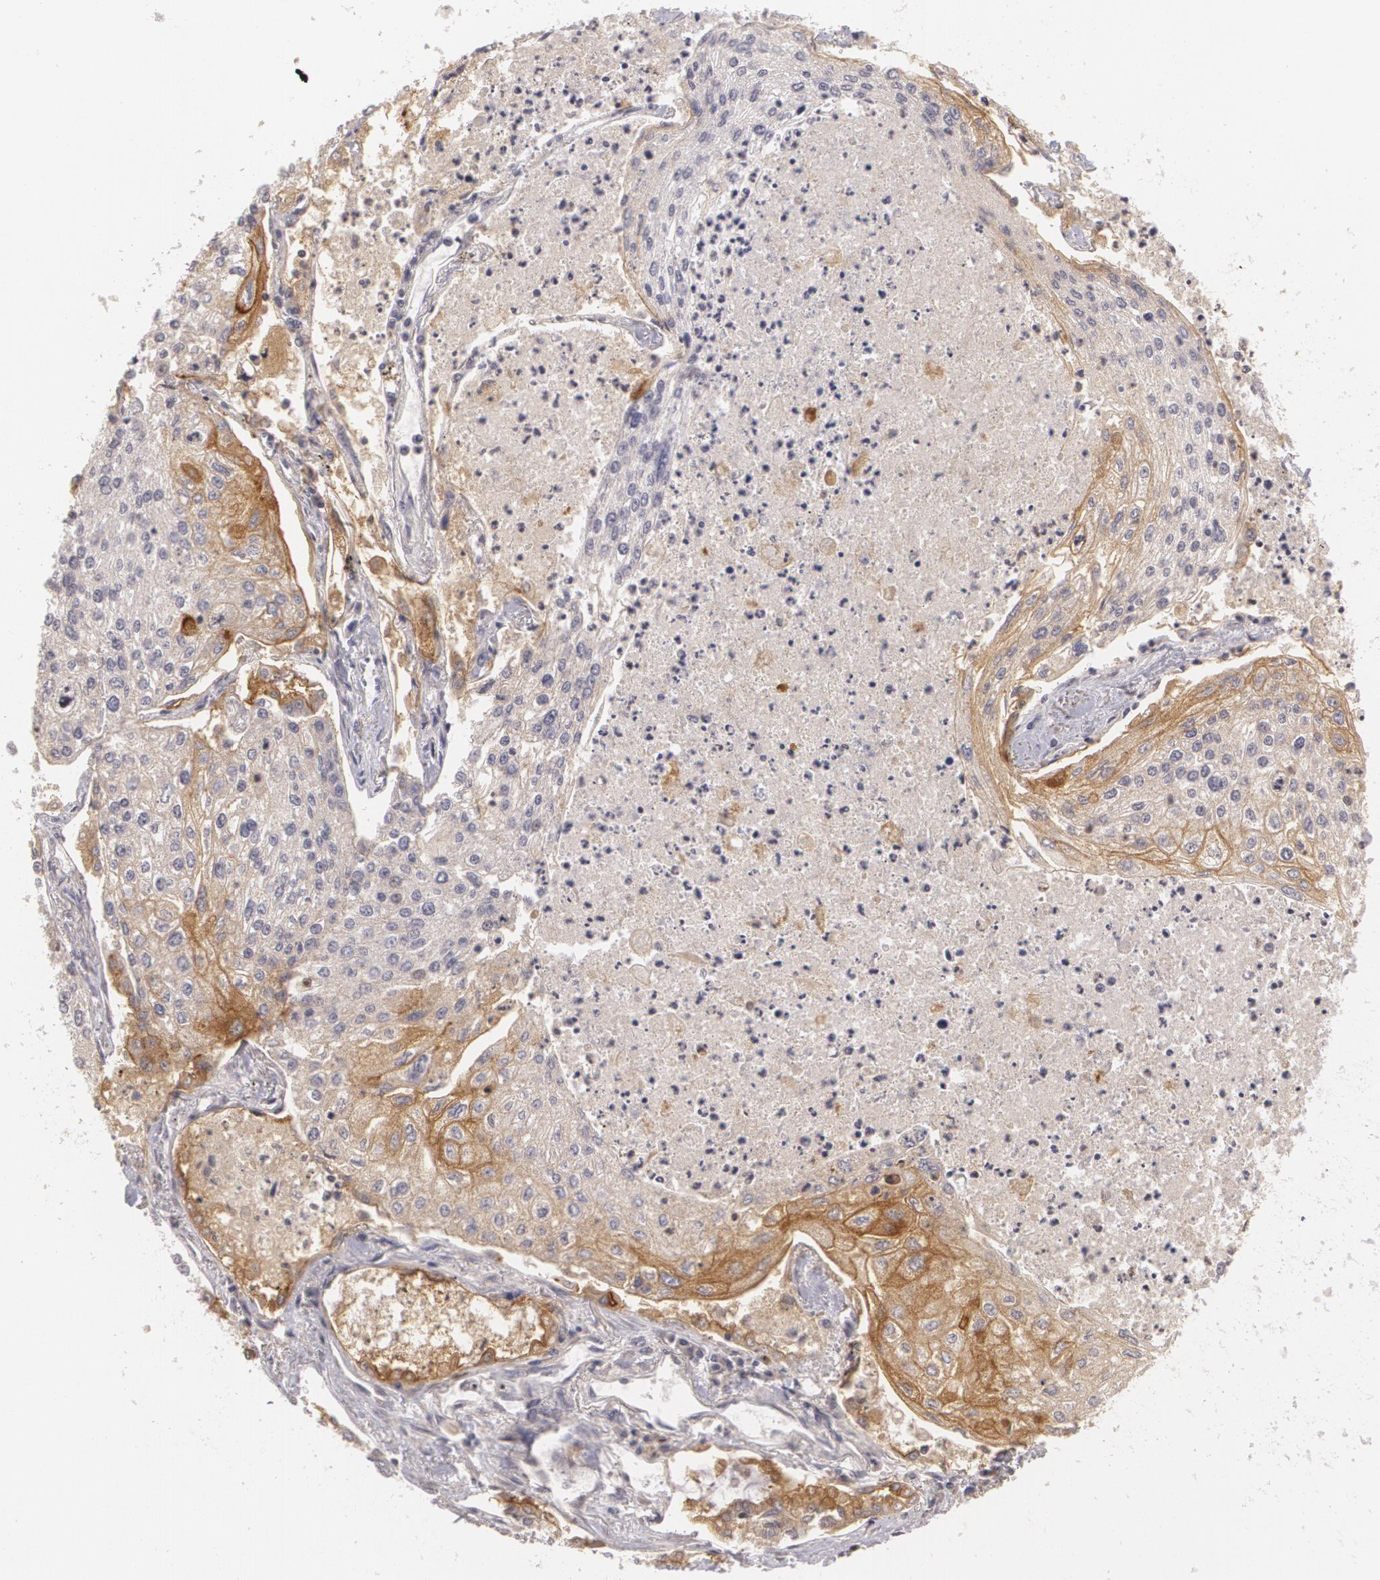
{"staining": {"intensity": "moderate", "quantity": "25%-75%", "location": "cytoplasmic/membranous"}, "tissue": "lung cancer", "cell_type": "Tumor cells", "image_type": "cancer", "snomed": [{"axis": "morphology", "description": "Squamous cell carcinoma, NOS"}, {"axis": "topography", "description": "Lung"}], "caption": "IHC of human squamous cell carcinoma (lung) reveals medium levels of moderate cytoplasmic/membranous positivity in approximately 25%-75% of tumor cells.", "gene": "MUC1", "patient": {"sex": "male", "age": 75}}